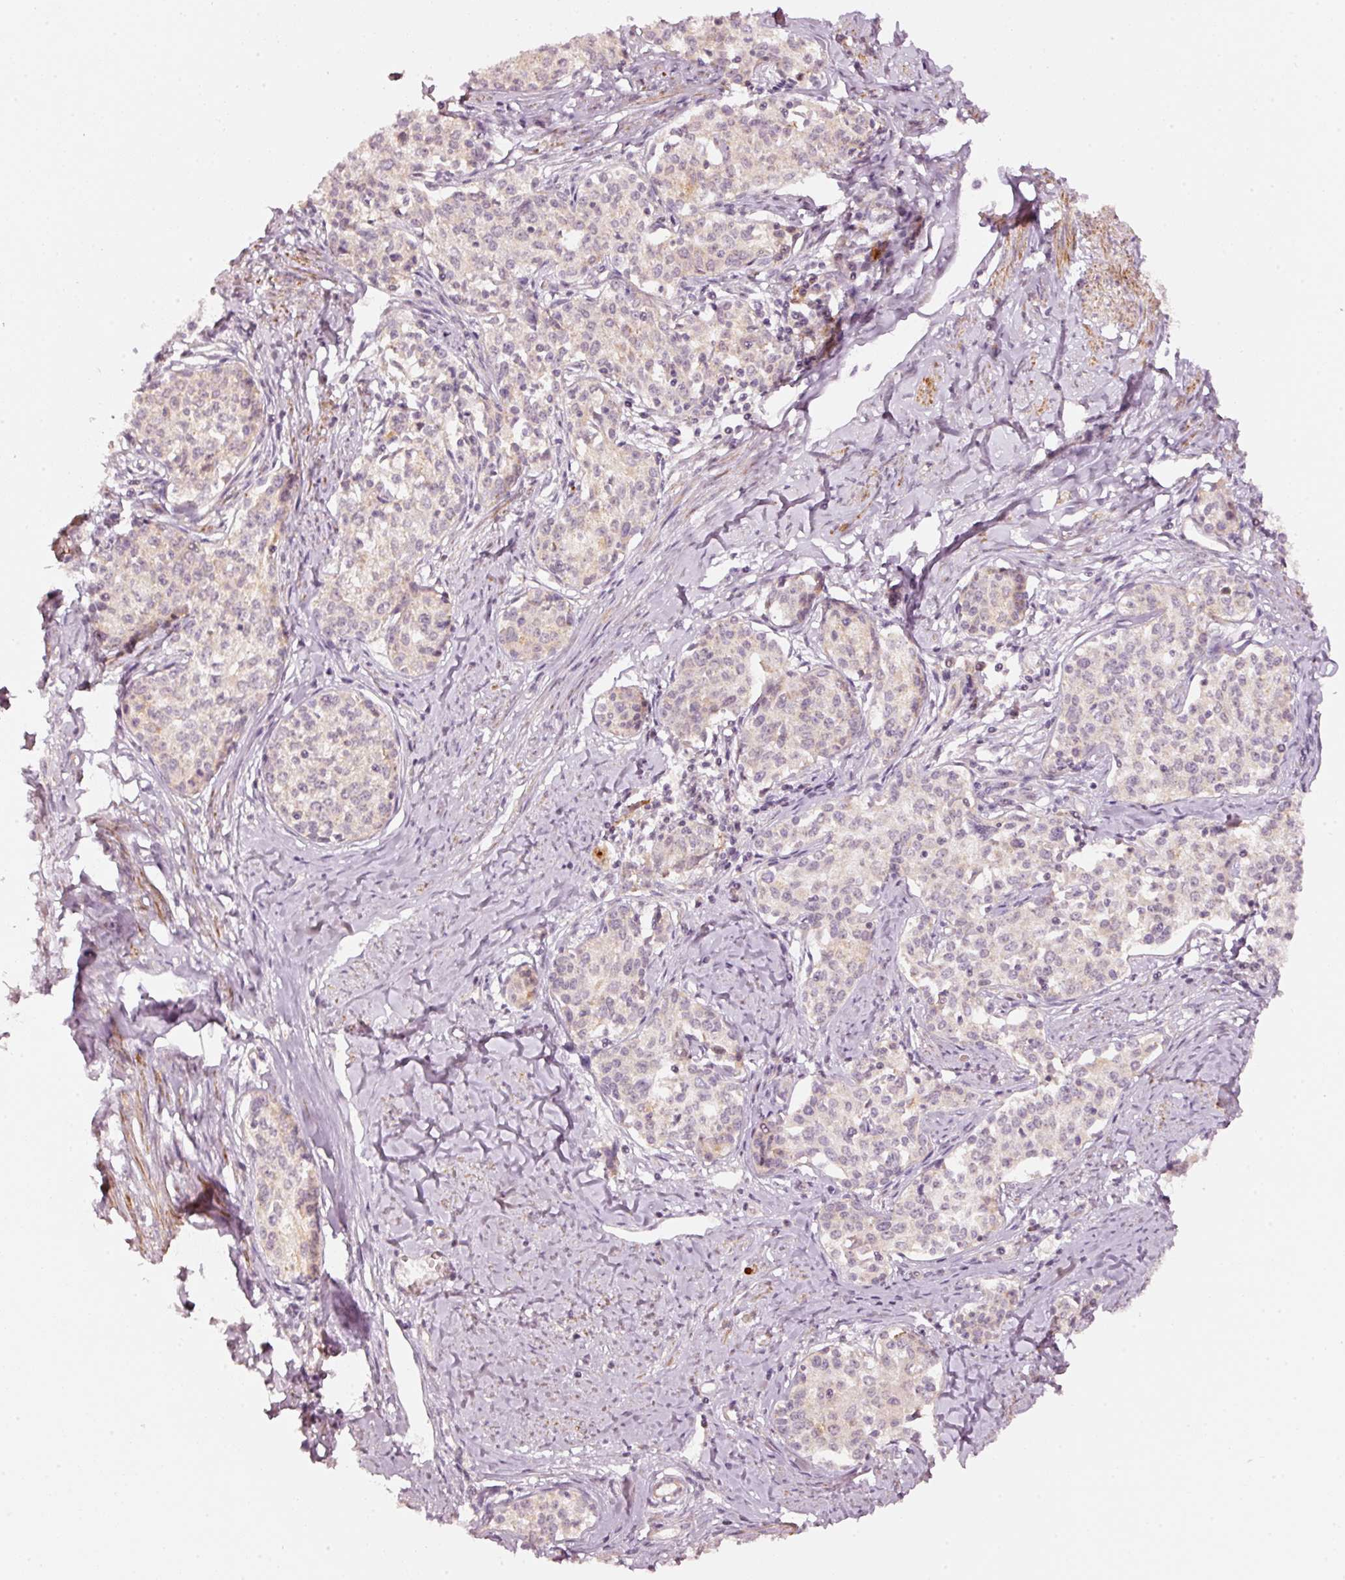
{"staining": {"intensity": "negative", "quantity": "none", "location": "none"}, "tissue": "cervical cancer", "cell_type": "Tumor cells", "image_type": "cancer", "snomed": [{"axis": "morphology", "description": "Squamous cell carcinoma, NOS"}, {"axis": "morphology", "description": "Adenocarcinoma, NOS"}, {"axis": "topography", "description": "Cervix"}], "caption": "A histopathology image of human cervical adenocarcinoma is negative for staining in tumor cells.", "gene": "ARHGAP22", "patient": {"sex": "female", "age": 52}}